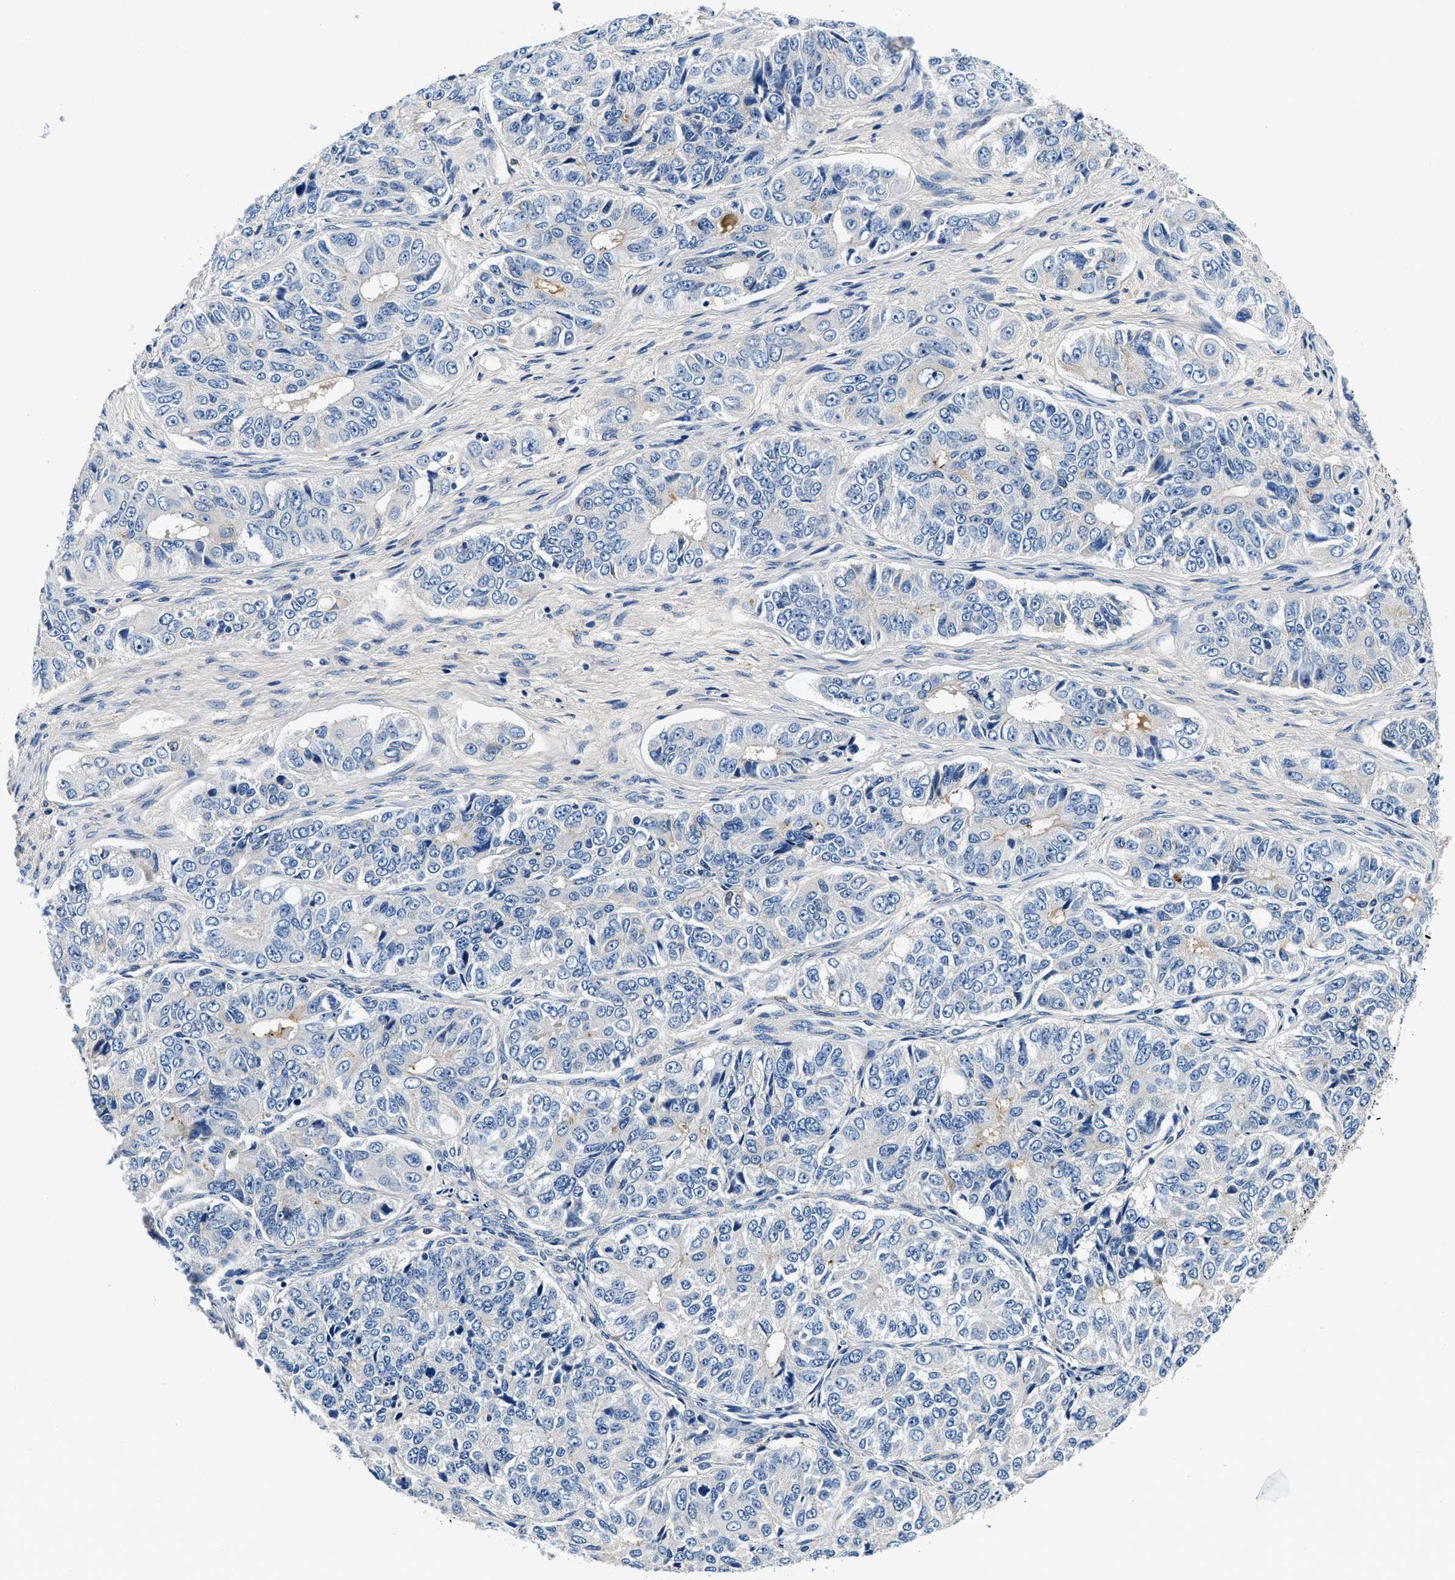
{"staining": {"intensity": "negative", "quantity": "none", "location": "none"}, "tissue": "ovarian cancer", "cell_type": "Tumor cells", "image_type": "cancer", "snomed": [{"axis": "morphology", "description": "Carcinoma, endometroid"}, {"axis": "topography", "description": "Ovary"}], "caption": "Tumor cells are negative for brown protein staining in ovarian cancer.", "gene": "ZFAND3", "patient": {"sex": "female", "age": 51}}